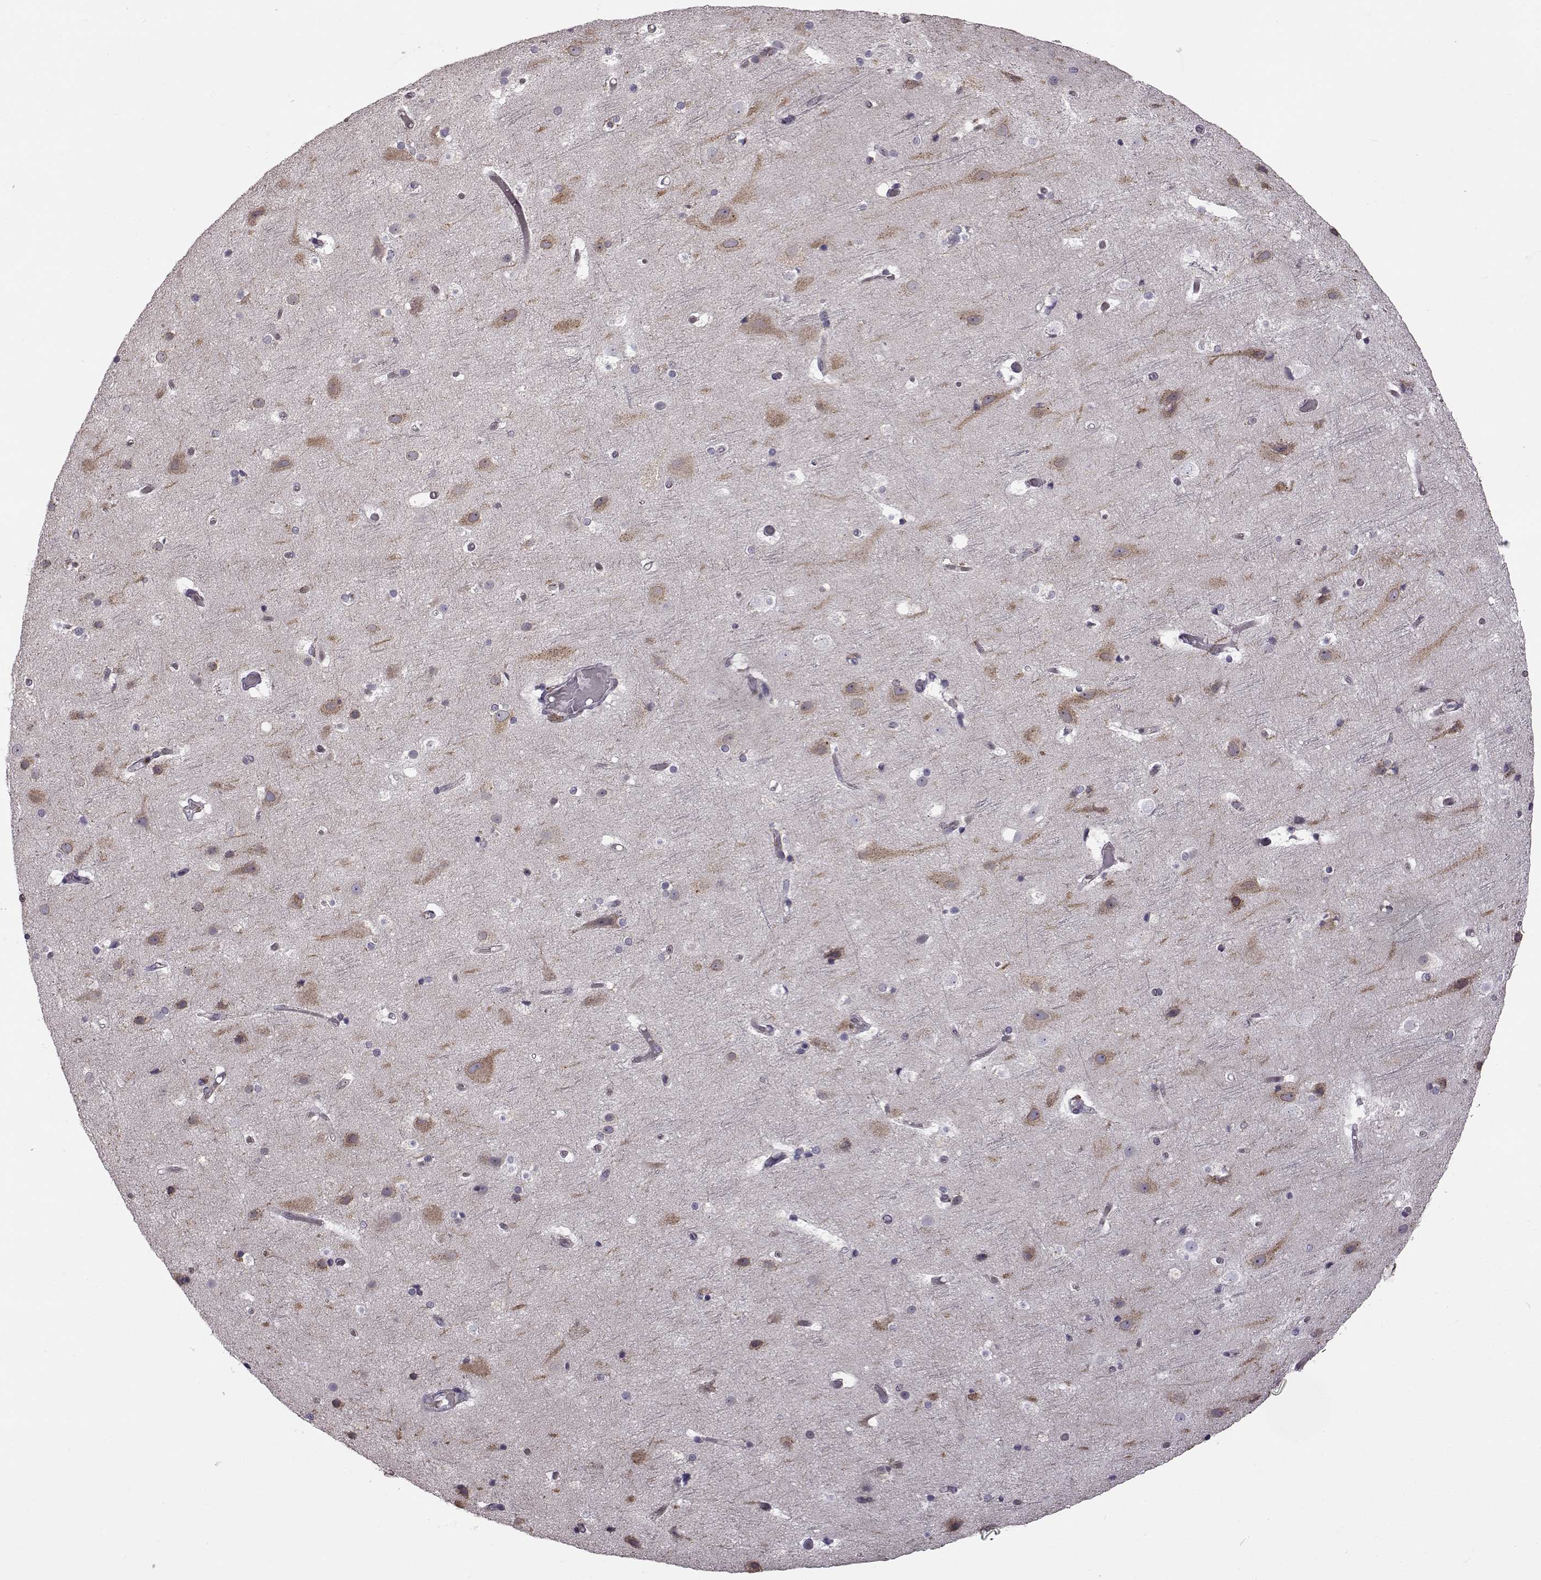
{"staining": {"intensity": "negative", "quantity": "none", "location": "none"}, "tissue": "cerebral cortex", "cell_type": "Endothelial cells", "image_type": "normal", "snomed": [{"axis": "morphology", "description": "Normal tissue, NOS"}, {"axis": "topography", "description": "Cerebral cortex"}], "caption": "High power microscopy image of an IHC image of normal cerebral cortex, revealing no significant expression in endothelial cells.", "gene": "B3GNT6", "patient": {"sex": "female", "age": 52}}